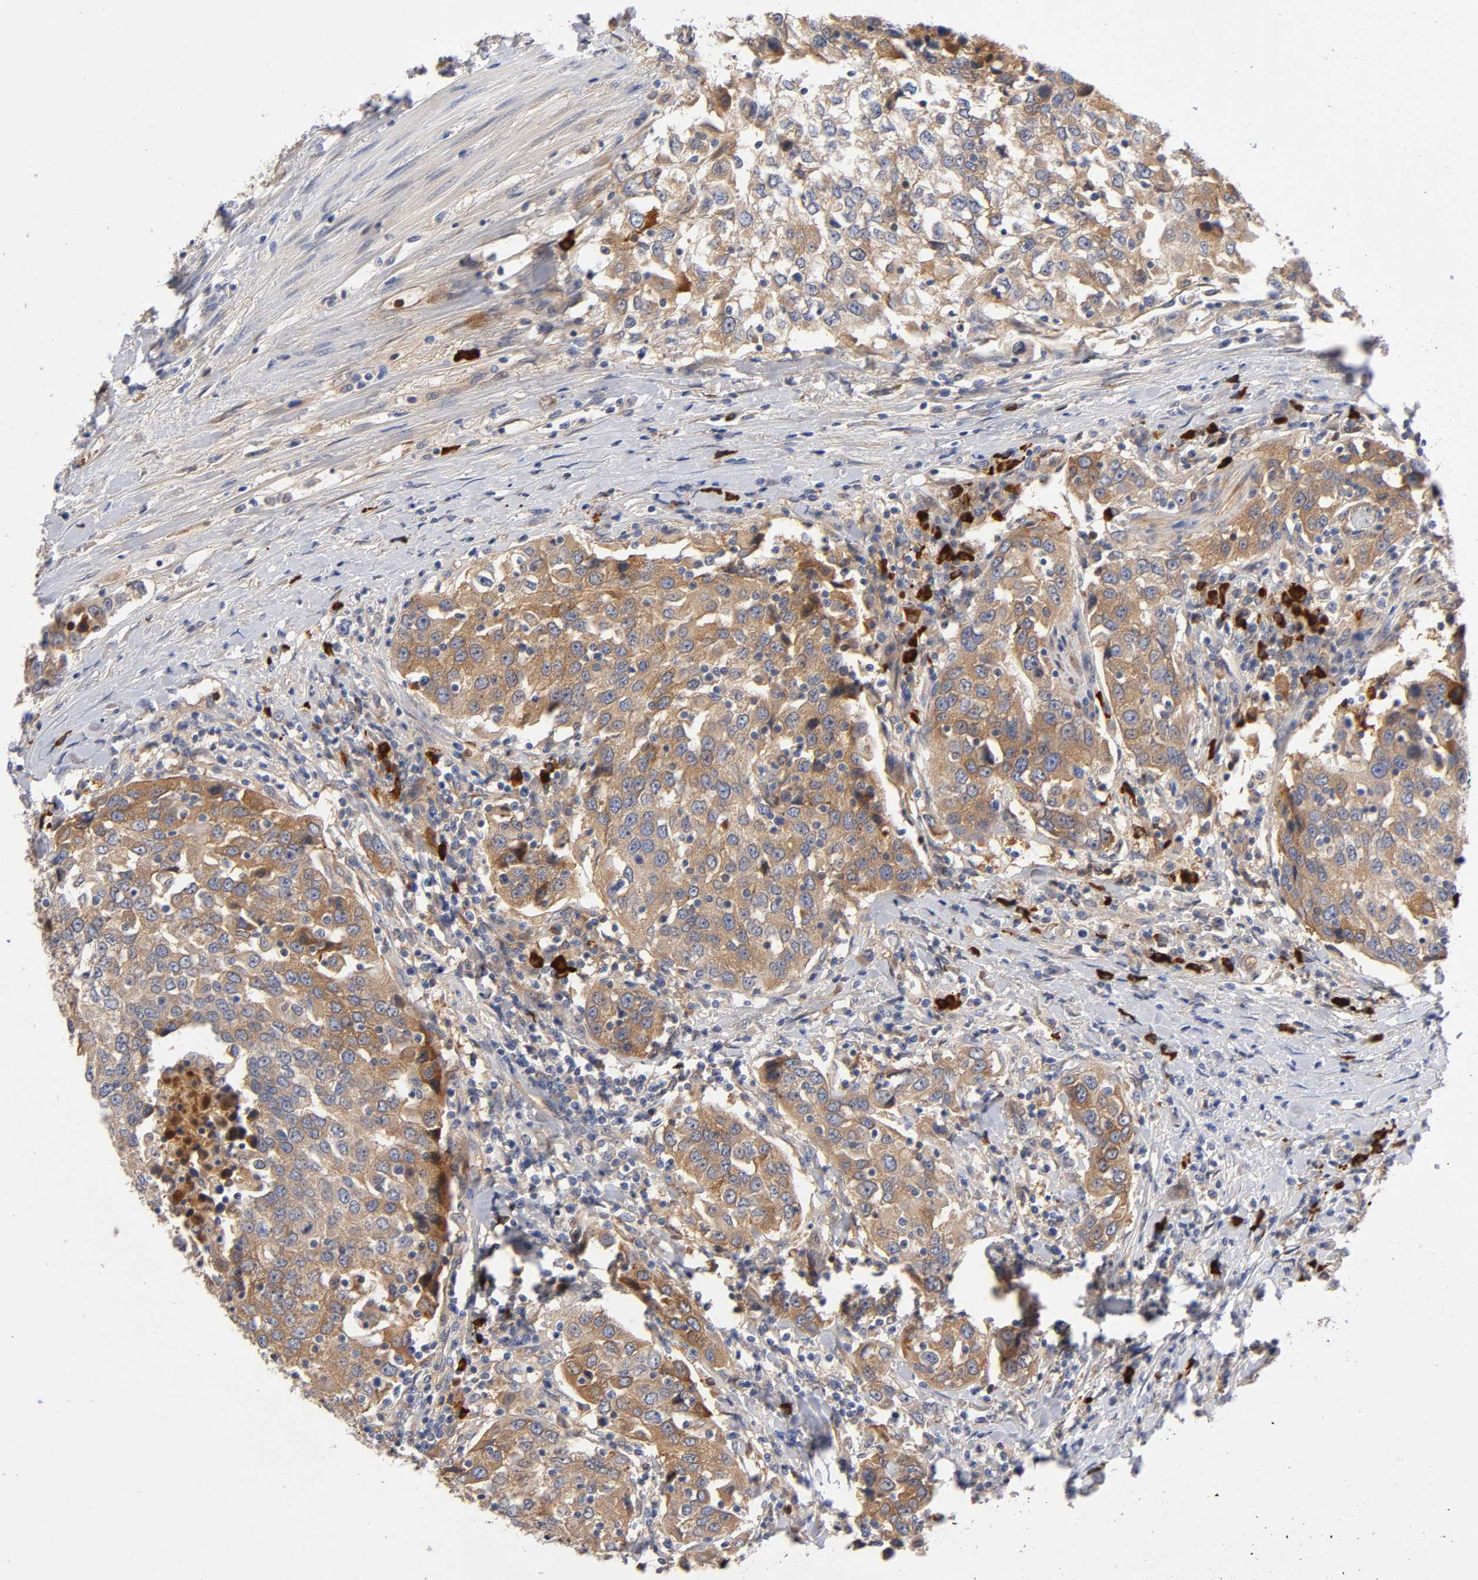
{"staining": {"intensity": "moderate", "quantity": ">75%", "location": "cytoplasmic/membranous"}, "tissue": "urothelial cancer", "cell_type": "Tumor cells", "image_type": "cancer", "snomed": [{"axis": "morphology", "description": "Urothelial carcinoma, High grade"}, {"axis": "topography", "description": "Urinary bladder"}], "caption": "A micrograph of human urothelial cancer stained for a protein shows moderate cytoplasmic/membranous brown staining in tumor cells.", "gene": "NOVA1", "patient": {"sex": "female", "age": 80}}